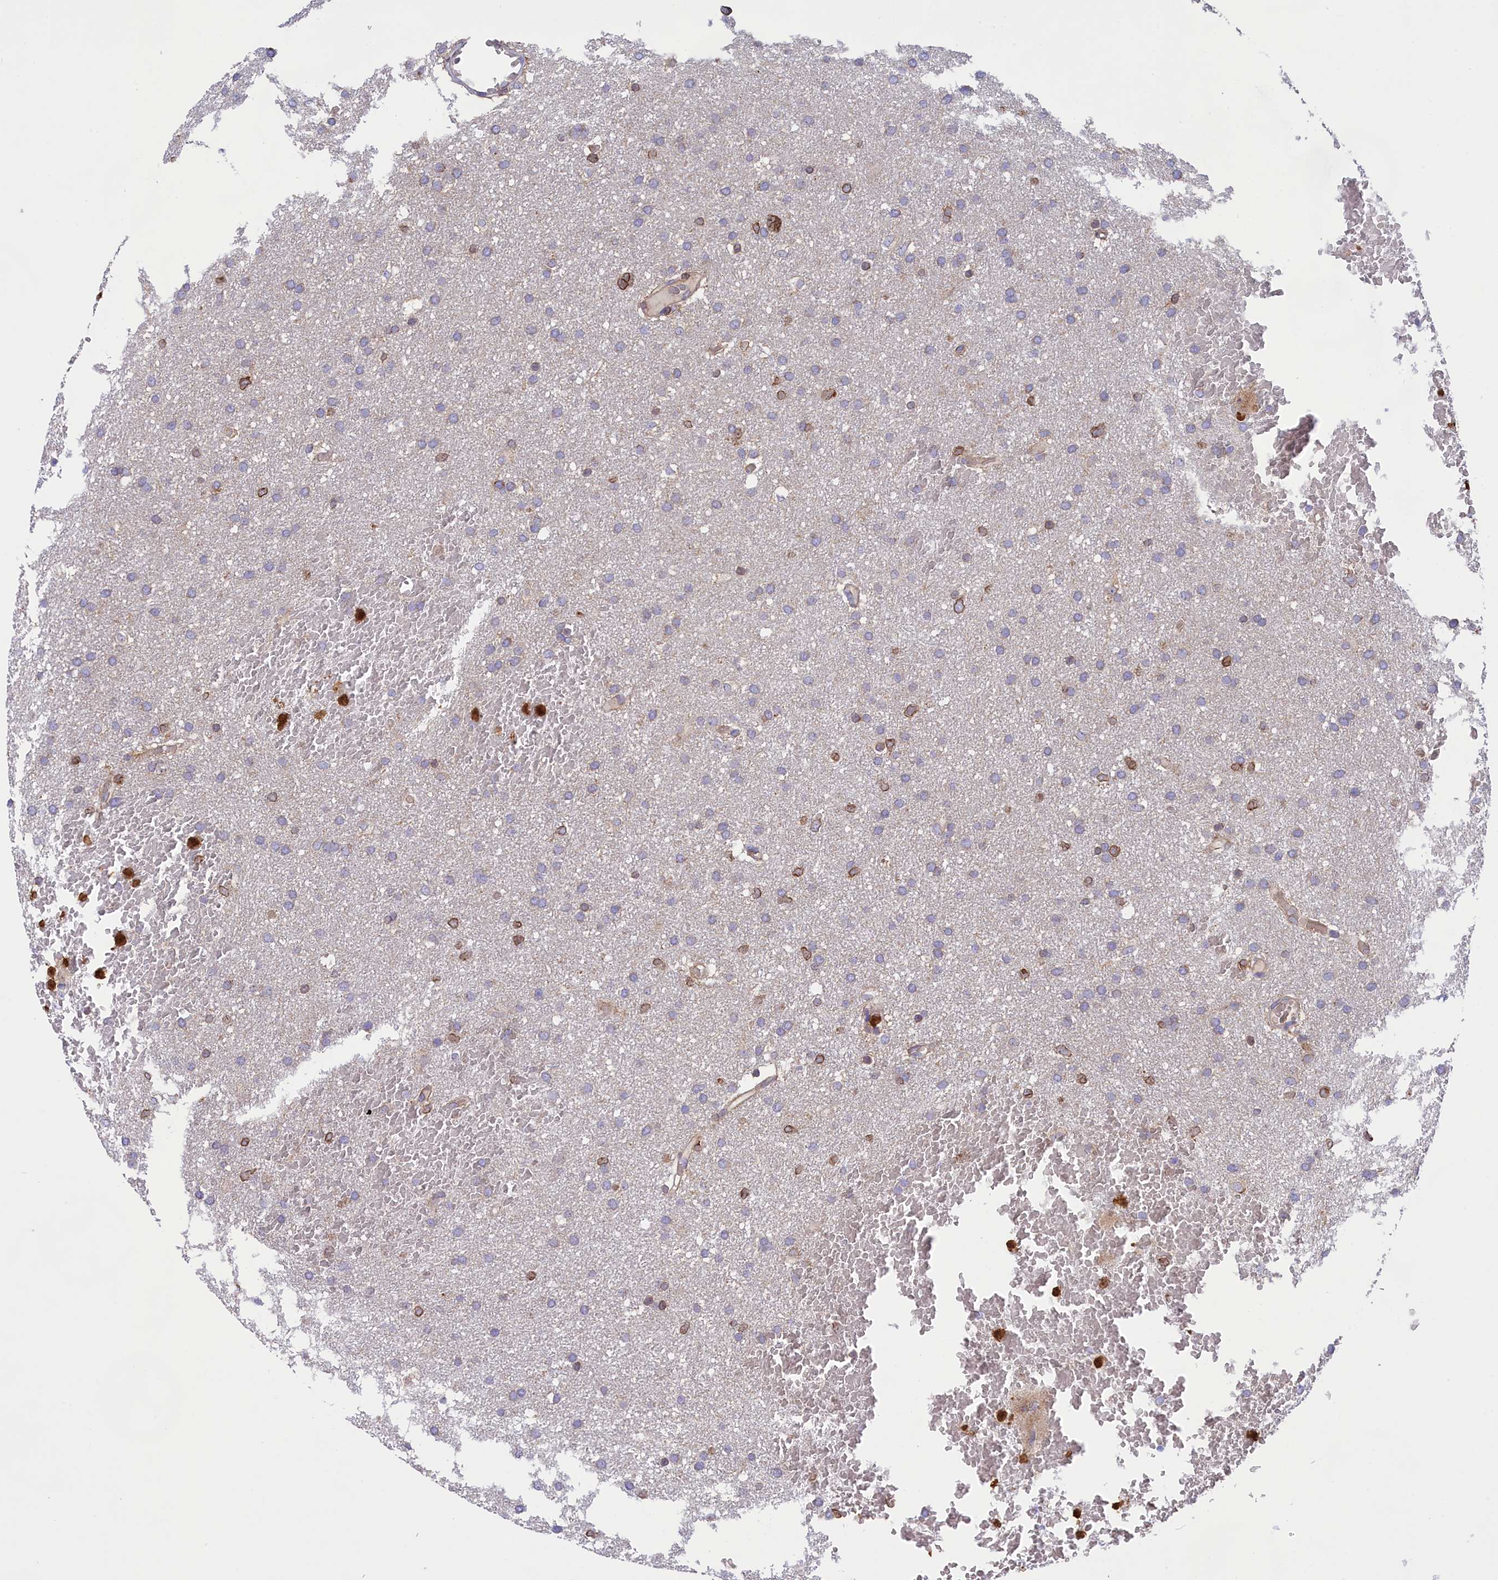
{"staining": {"intensity": "moderate", "quantity": "<25%", "location": "cytoplasmic/membranous"}, "tissue": "glioma", "cell_type": "Tumor cells", "image_type": "cancer", "snomed": [{"axis": "morphology", "description": "Glioma, malignant, High grade"}, {"axis": "topography", "description": "Cerebral cortex"}], "caption": "Immunohistochemistry image of neoplastic tissue: human glioma stained using immunohistochemistry (IHC) reveals low levels of moderate protein expression localized specifically in the cytoplasmic/membranous of tumor cells, appearing as a cytoplasmic/membranous brown color.", "gene": "PKHD1L1", "patient": {"sex": "female", "age": 36}}